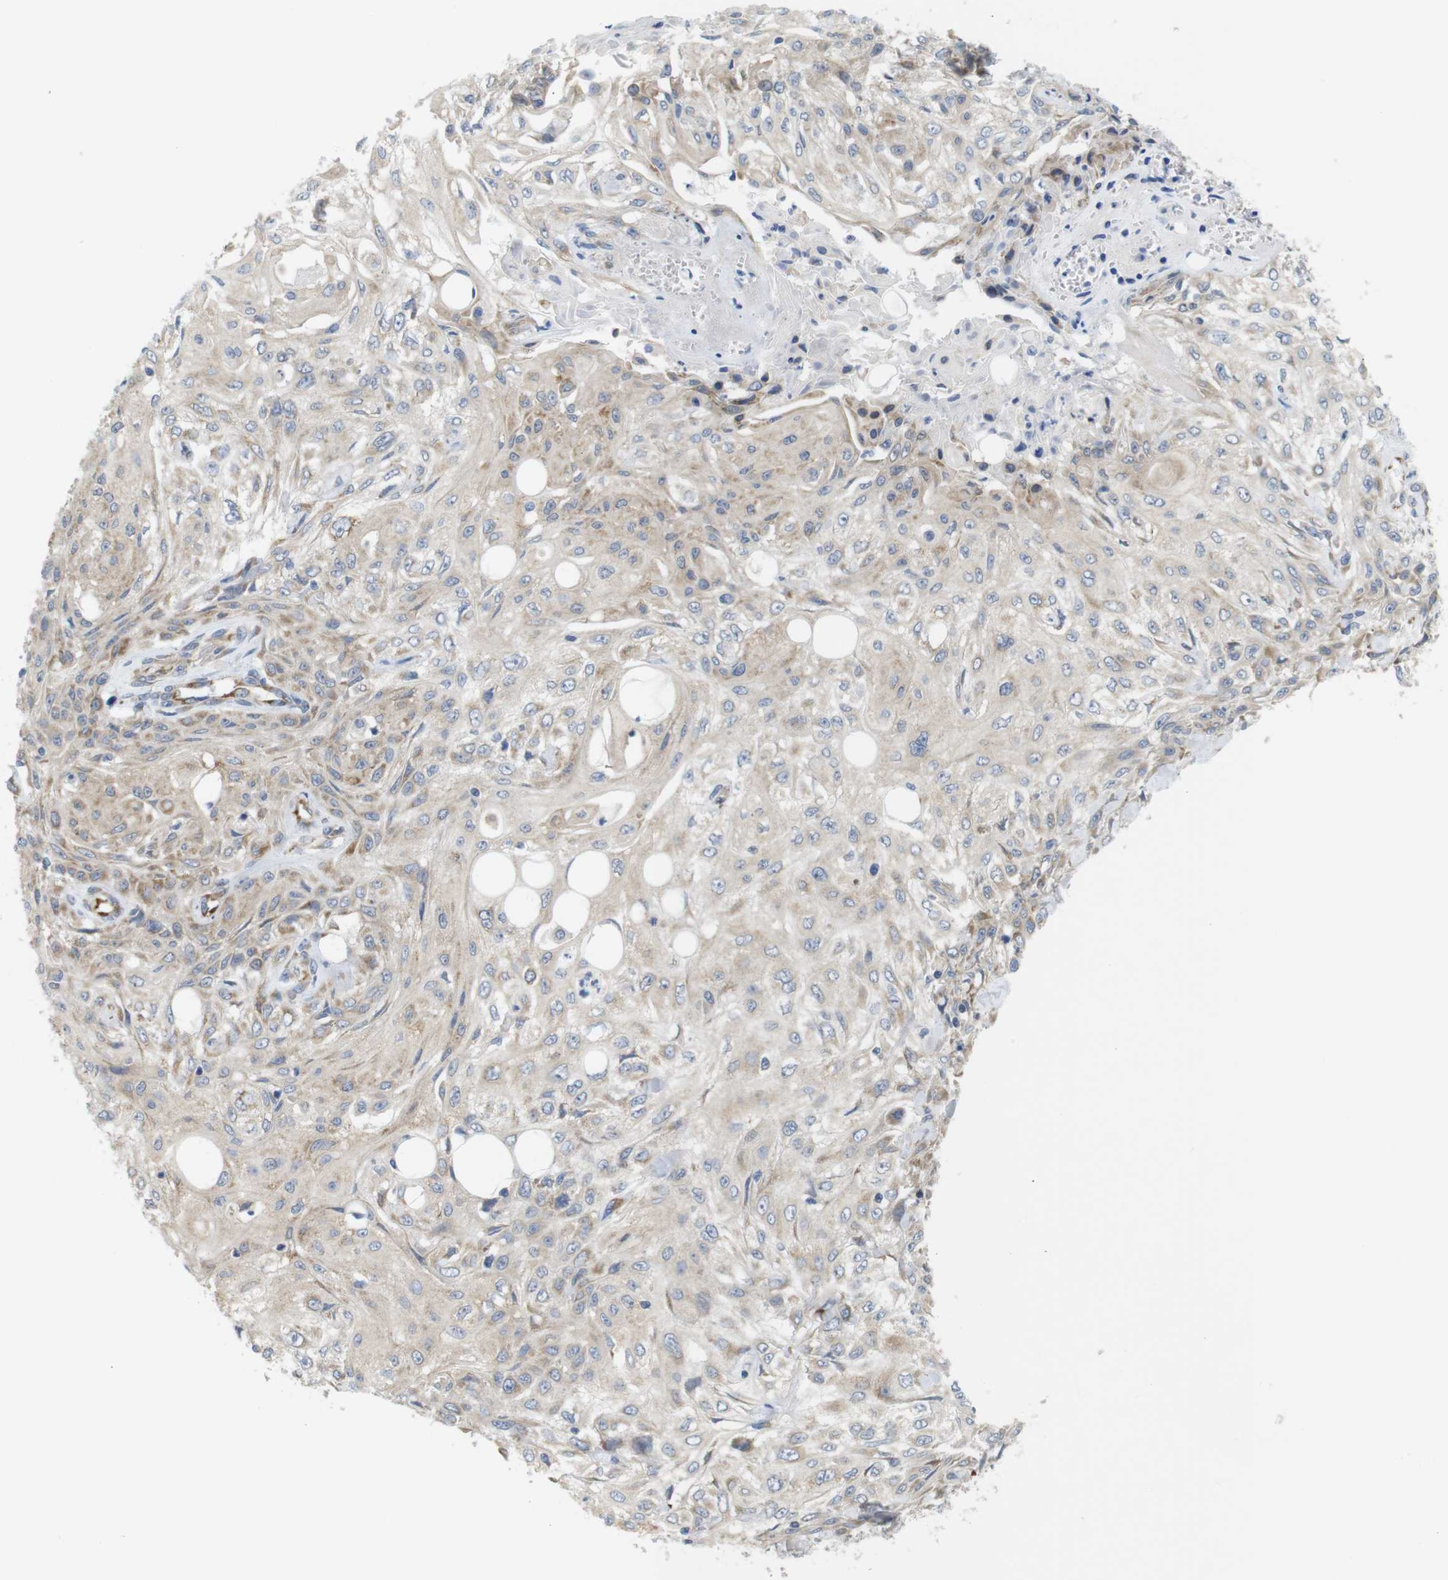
{"staining": {"intensity": "weak", "quantity": ">75%", "location": "cytoplasmic/membranous"}, "tissue": "skin cancer", "cell_type": "Tumor cells", "image_type": "cancer", "snomed": [{"axis": "morphology", "description": "Squamous cell carcinoma, NOS"}, {"axis": "topography", "description": "Skin"}], "caption": "The image reveals staining of squamous cell carcinoma (skin), revealing weak cytoplasmic/membranous protein positivity (brown color) within tumor cells.", "gene": "PCNX2", "patient": {"sex": "male", "age": 75}}